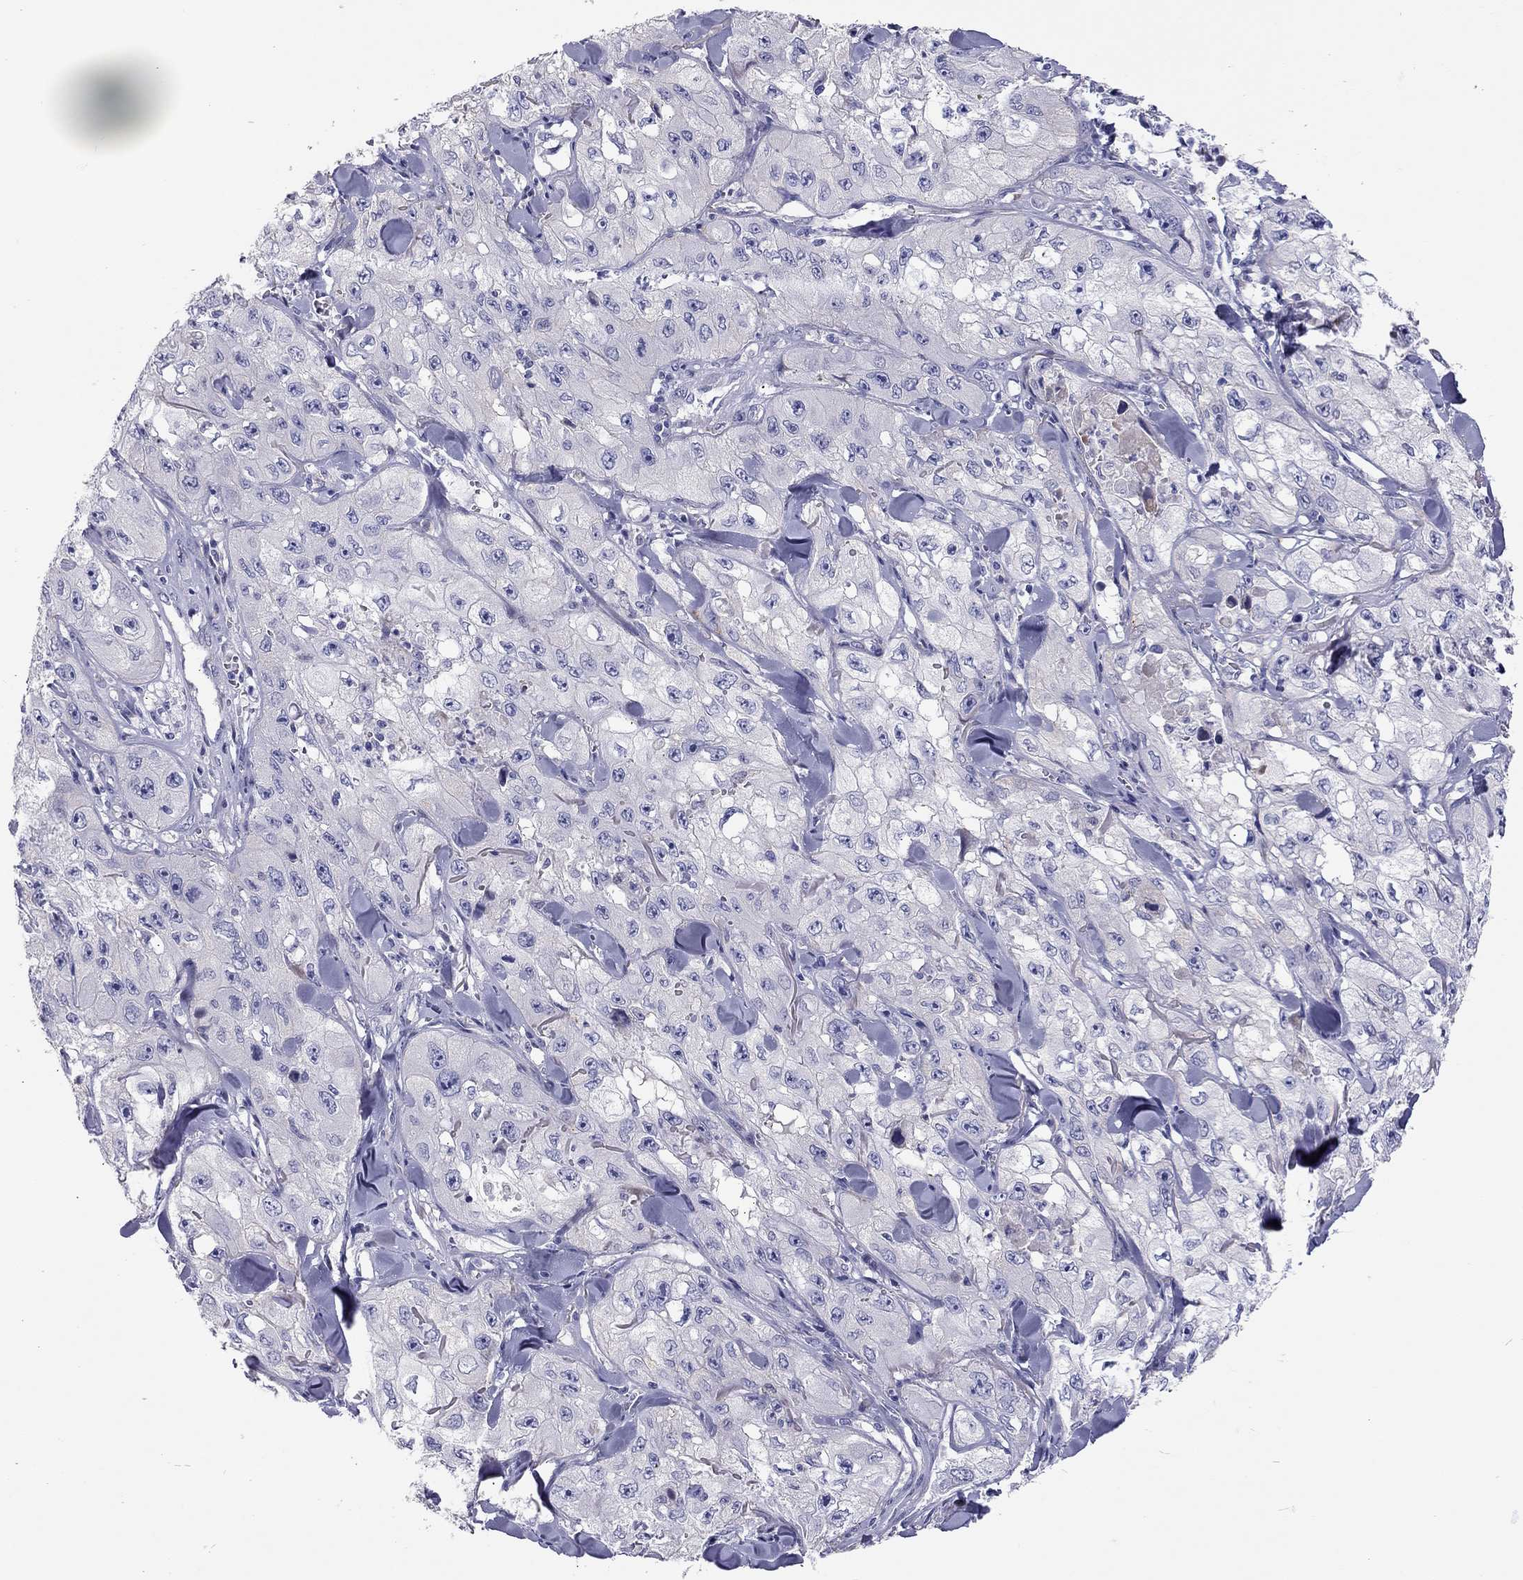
{"staining": {"intensity": "negative", "quantity": "none", "location": "none"}, "tissue": "skin cancer", "cell_type": "Tumor cells", "image_type": "cancer", "snomed": [{"axis": "morphology", "description": "Squamous cell carcinoma, NOS"}, {"axis": "topography", "description": "Skin"}, {"axis": "topography", "description": "Subcutis"}], "caption": "IHC image of neoplastic tissue: human skin squamous cell carcinoma stained with DAB (3,3'-diaminobenzidine) shows no significant protein staining in tumor cells. The staining was performed using DAB to visualize the protein expression in brown, while the nuclei were stained in blue with hematoxylin (Magnification: 20x).", "gene": "SCARB1", "patient": {"sex": "male", "age": 73}}